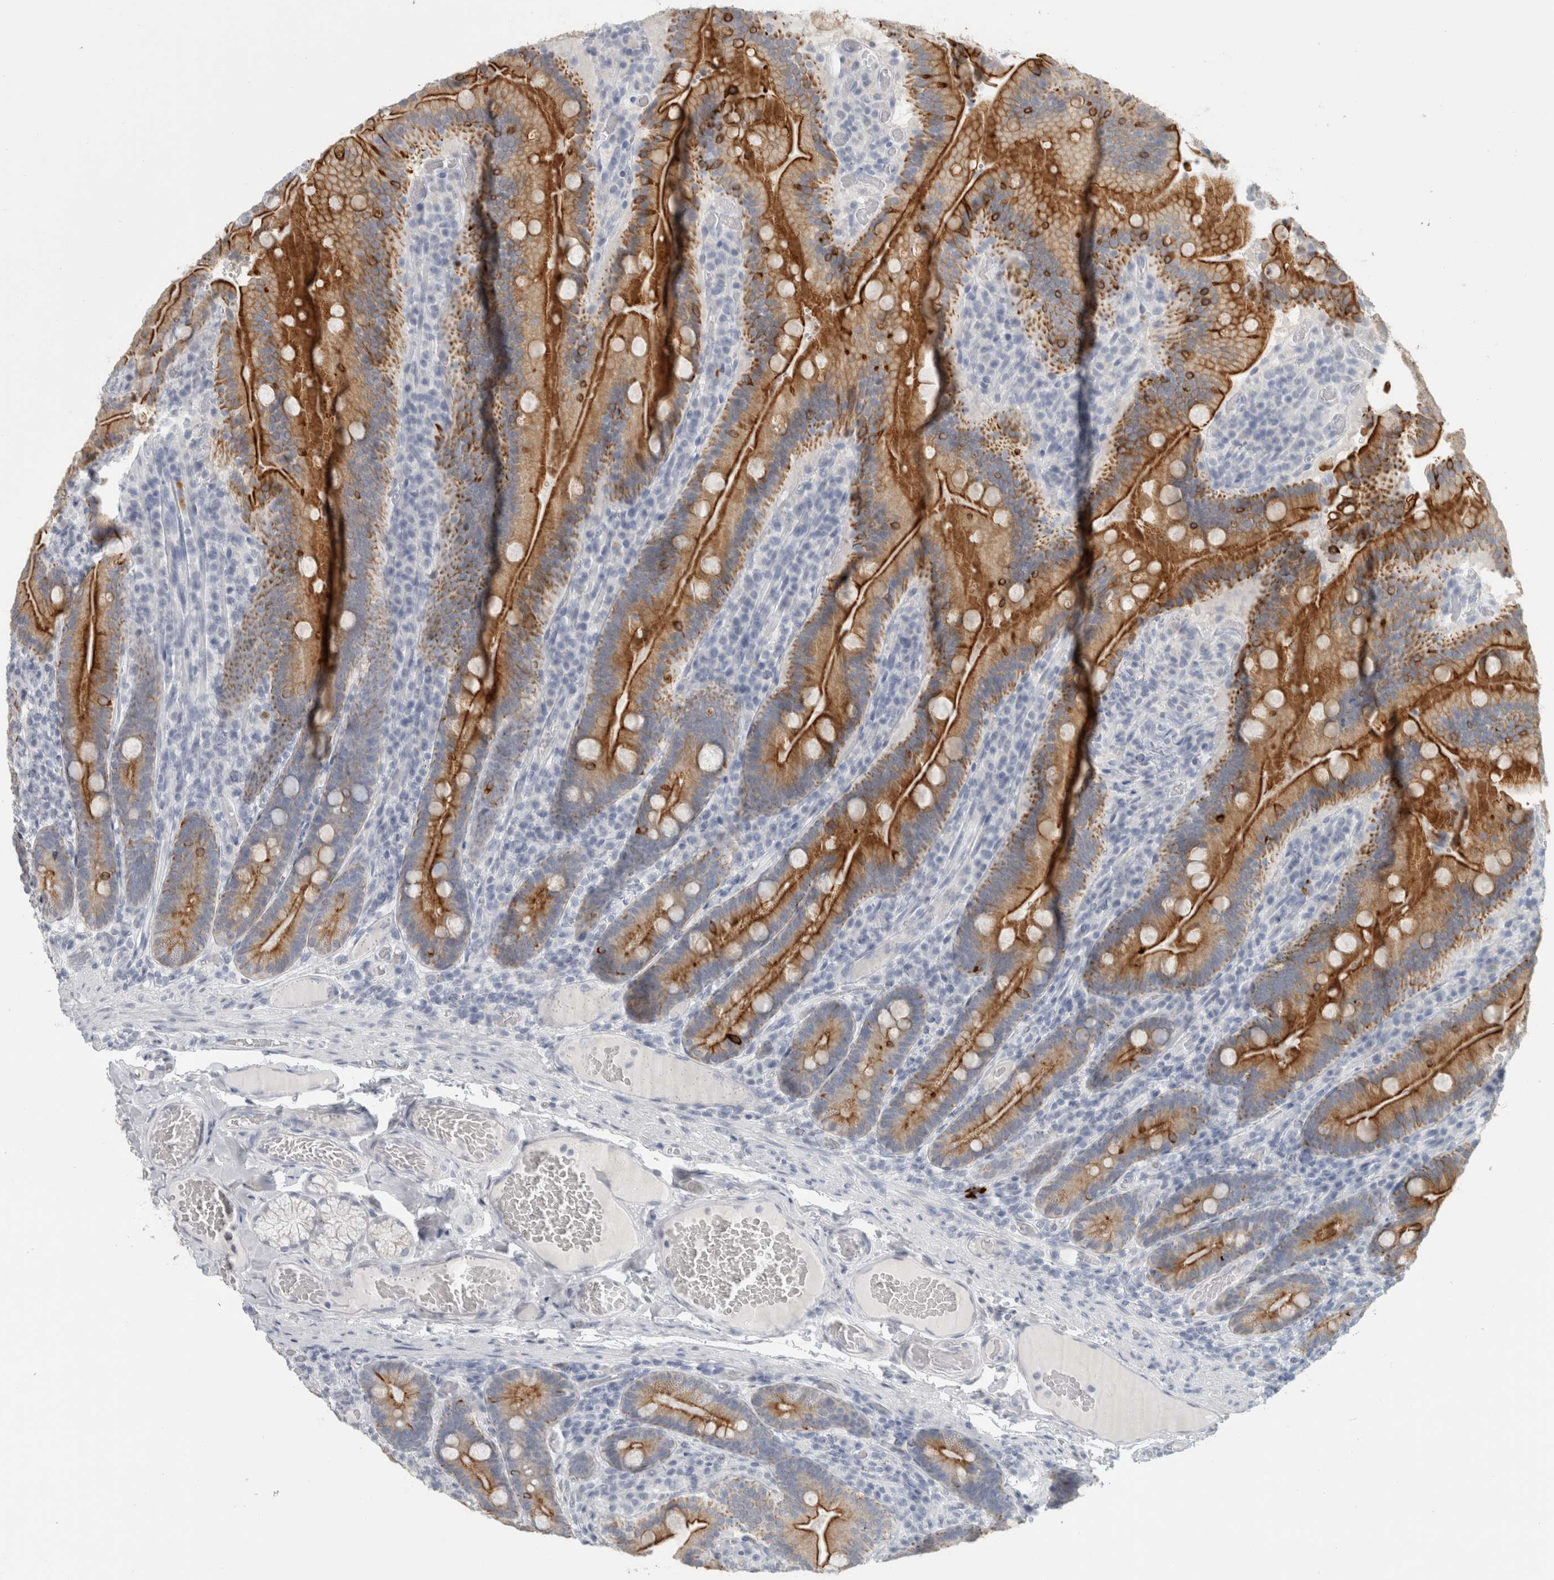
{"staining": {"intensity": "strong", "quantity": ">75%", "location": "cytoplasmic/membranous"}, "tissue": "duodenum", "cell_type": "Glandular cells", "image_type": "normal", "snomed": [{"axis": "morphology", "description": "Normal tissue, NOS"}, {"axis": "topography", "description": "Duodenum"}], "caption": "A brown stain shows strong cytoplasmic/membranous staining of a protein in glandular cells of normal duodenum. The staining was performed using DAB (3,3'-diaminobenzidine) to visualize the protein expression in brown, while the nuclei were stained in blue with hematoxylin (Magnification: 20x).", "gene": "SLC28A3", "patient": {"sex": "female", "age": 62}}